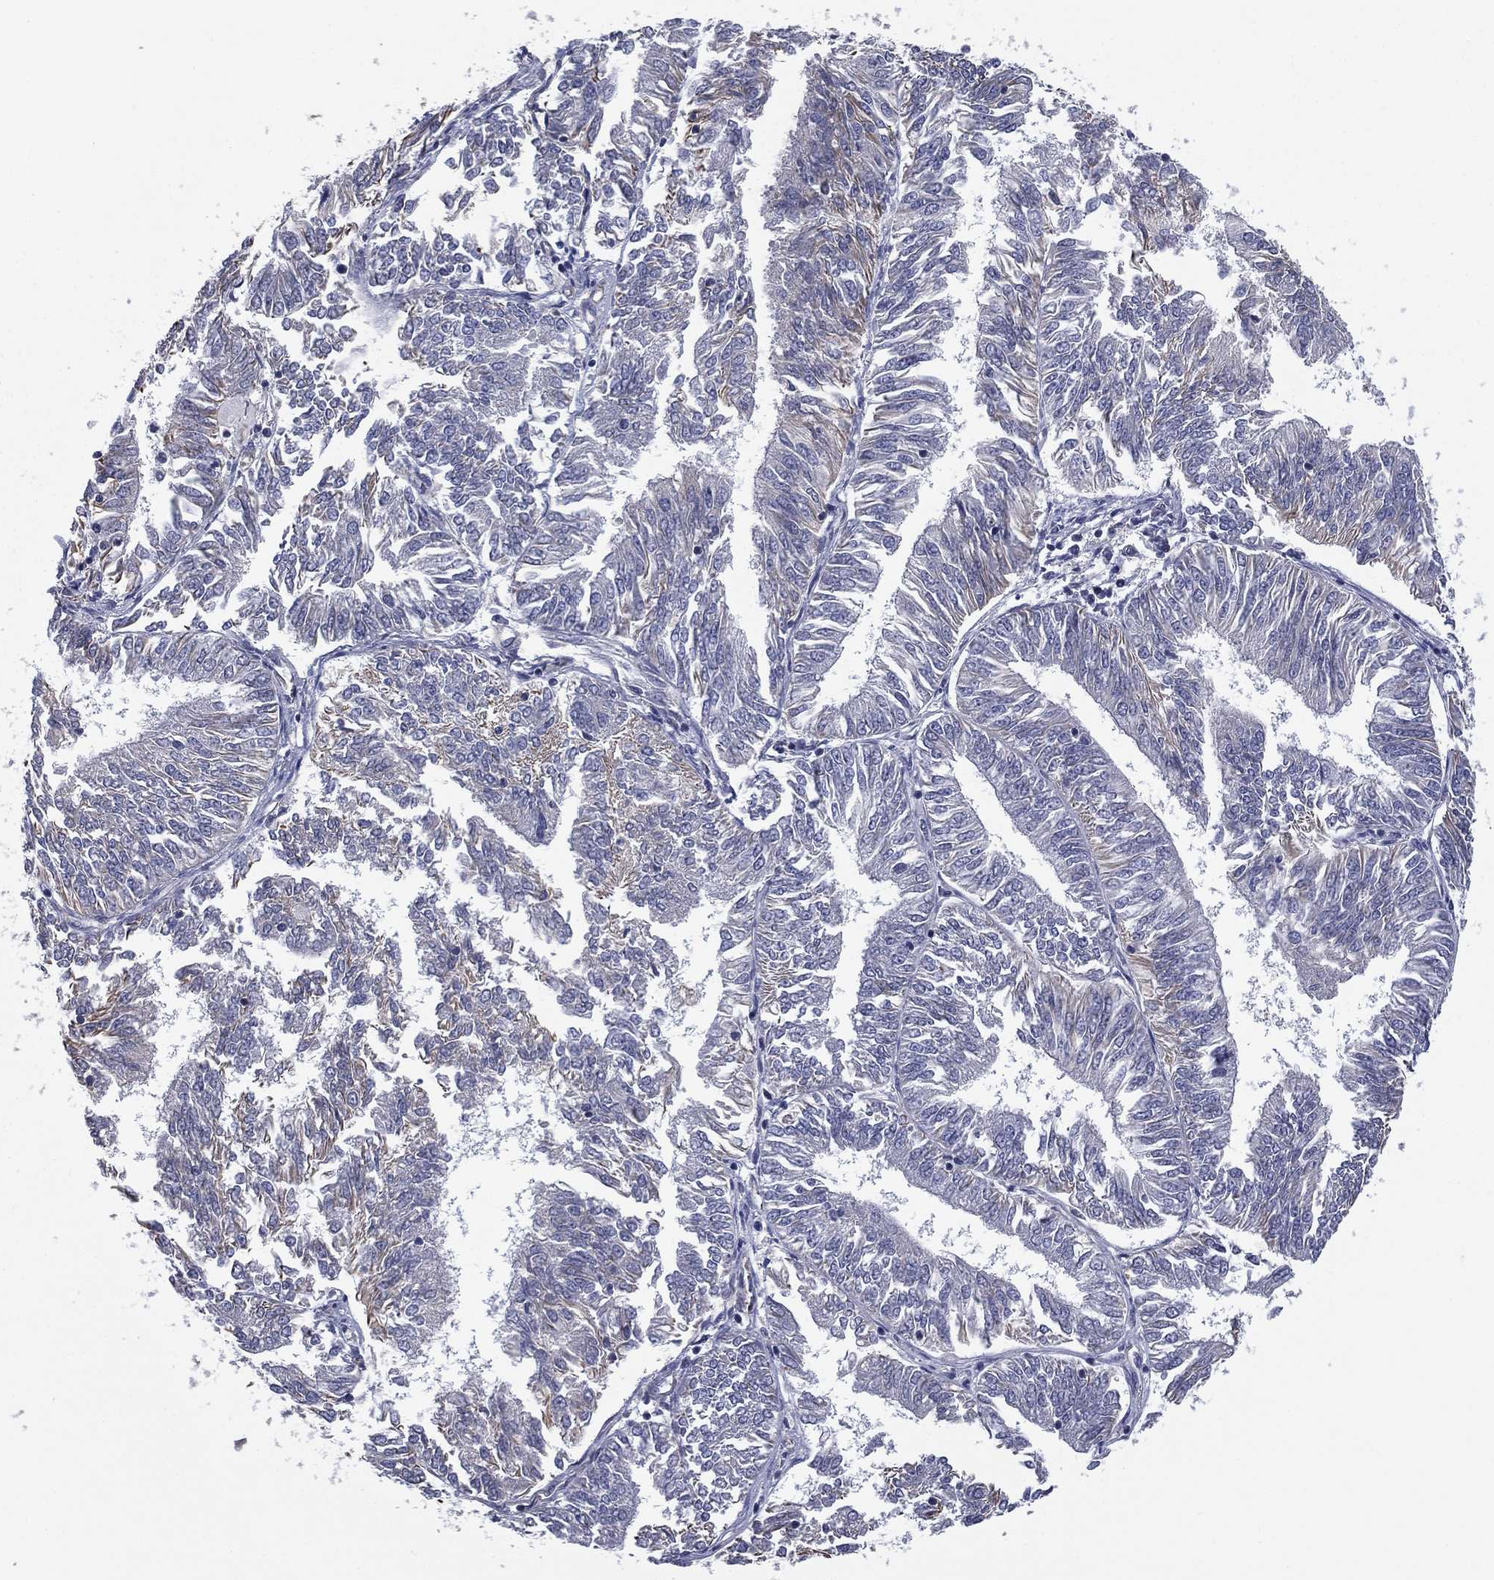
{"staining": {"intensity": "weak", "quantity": "<25%", "location": "cytoplasmic/membranous"}, "tissue": "endometrial cancer", "cell_type": "Tumor cells", "image_type": "cancer", "snomed": [{"axis": "morphology", "description": "Adenocarcinoma, NOS"}, {"axis": "topography", "description": "Endometrium"}], "caption": "The photomicrograph shows no staining of tumor cells in endometrial cancer (adenocarcinoma).", "gene": "SCUBE1", "patient": {"sex": "female", "age": 58}}